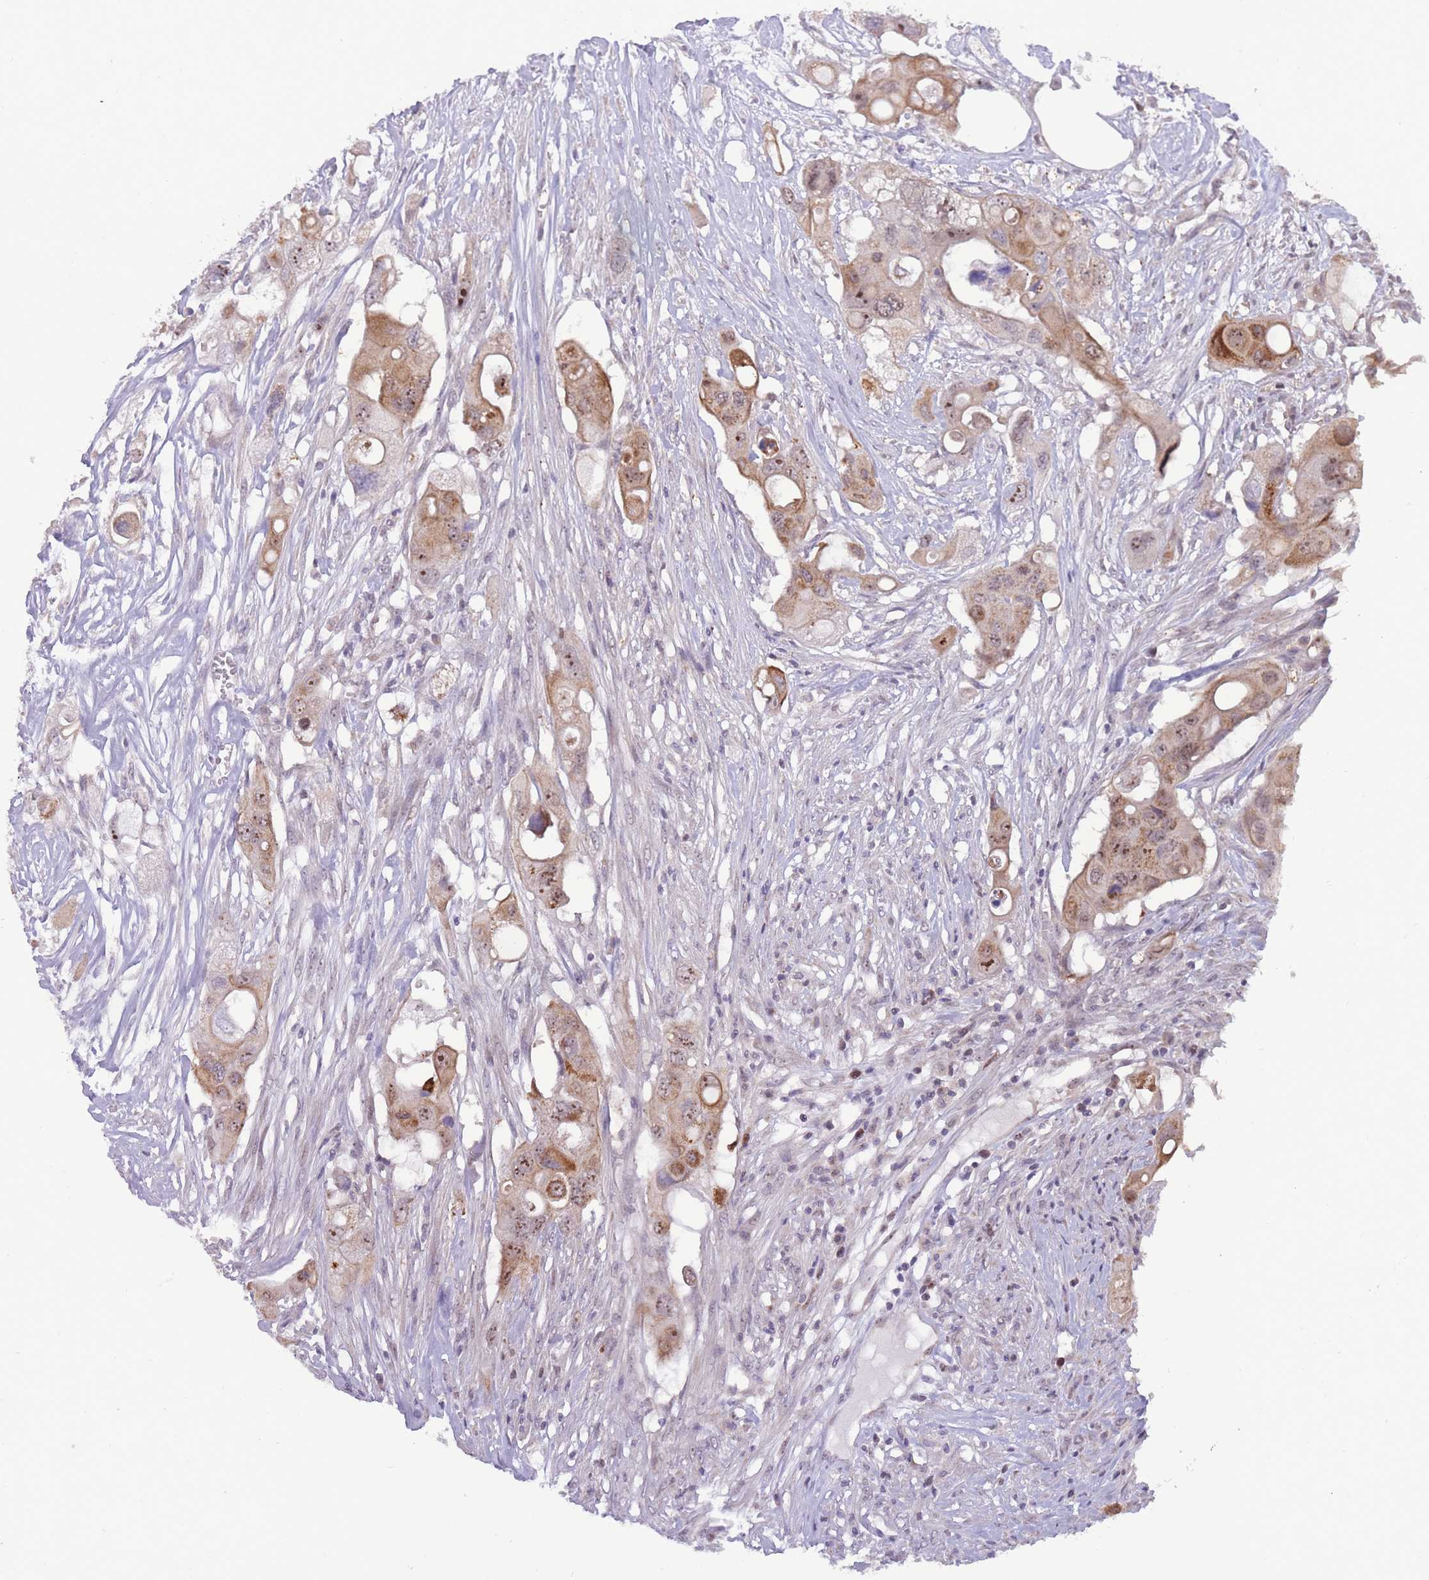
{"staining": {"intensity": "weak", "quantity": ">75%", "location": "cytoplasmic/membranous,nuclear"}, "tissue": "colorectal cancer", "cell_type": "Tumor cells", "image_type": "cancer", "snomed": [{"axis": "morphology", "description": "Adenocarcinoma, NOS"}, {"axis": "topography", "description": "Colon"}], "caption": "Weak cytoplasmic/membranous and nuclear staining is appreciated in about >75% of tumor cells in colorectal cancer (adenocarcinoma). Immunohistochemistry (ihc) stains the protein of interest in brown and the nuclei are stained blue.", "gene": "MCIDAS", "patient": {"sex": "male", "age": 77}}